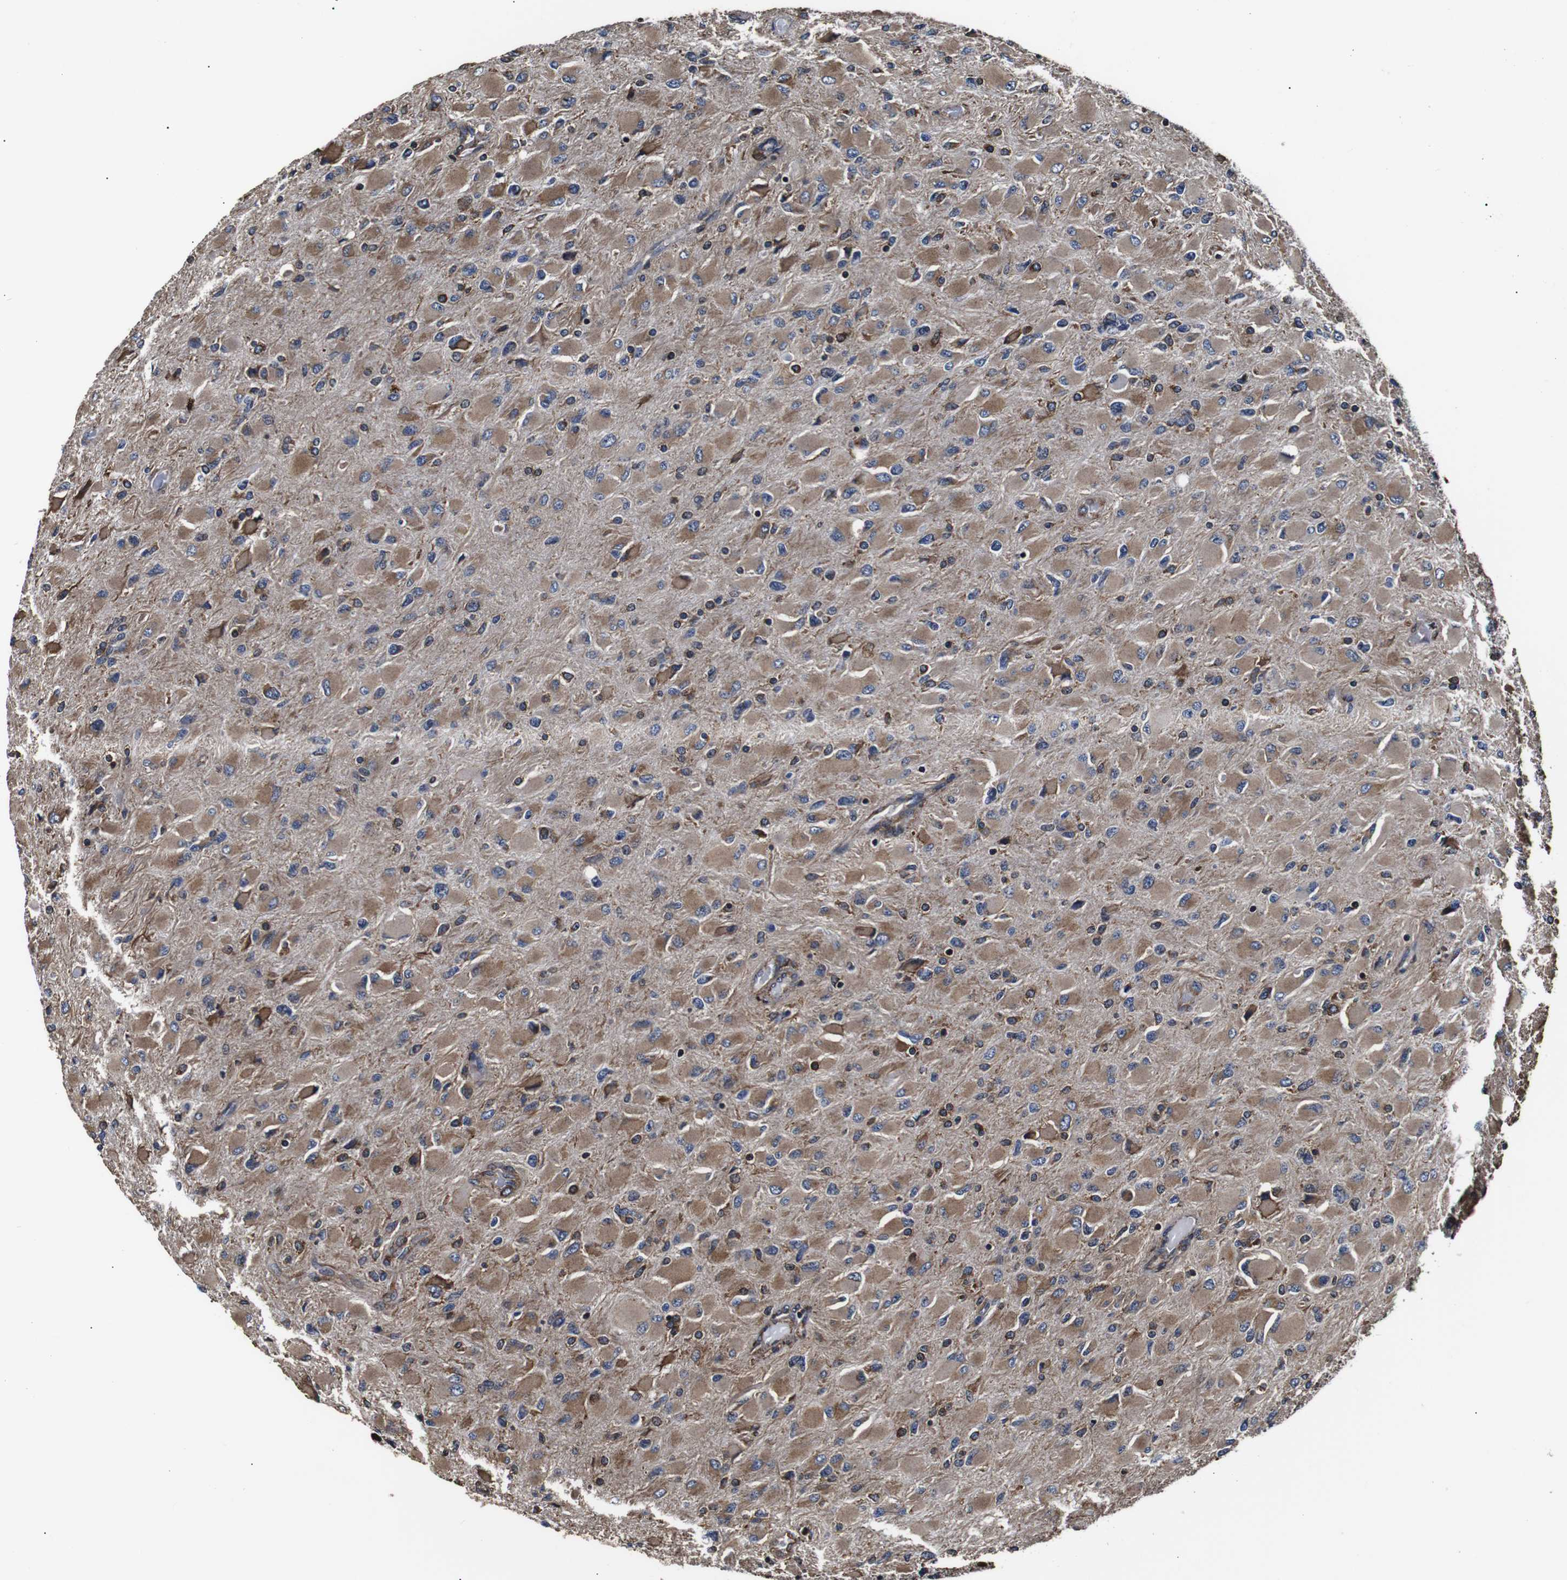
{"staining": {"intensity": "moderate", "quantity": ">75%", "location": "cytoplasmic/membranous"}, "tissue": "glioma", "cell_type": "Tumor cells", "image_type": "cancer", "snomed": [{"axis": "morphology", "description": "Glioma, malignant, High grade"}, {"axis": "topography", "description": "Cerebral cortex"}], "caption": "Malignant high-grade glioma was stained to show a protein in brown. There is medium levels of moderate cytoplasmic/membranous expression in about >75% of tumor cells.", "gene": "HHIP", "patient": {"sex": "female", "age": 36}}